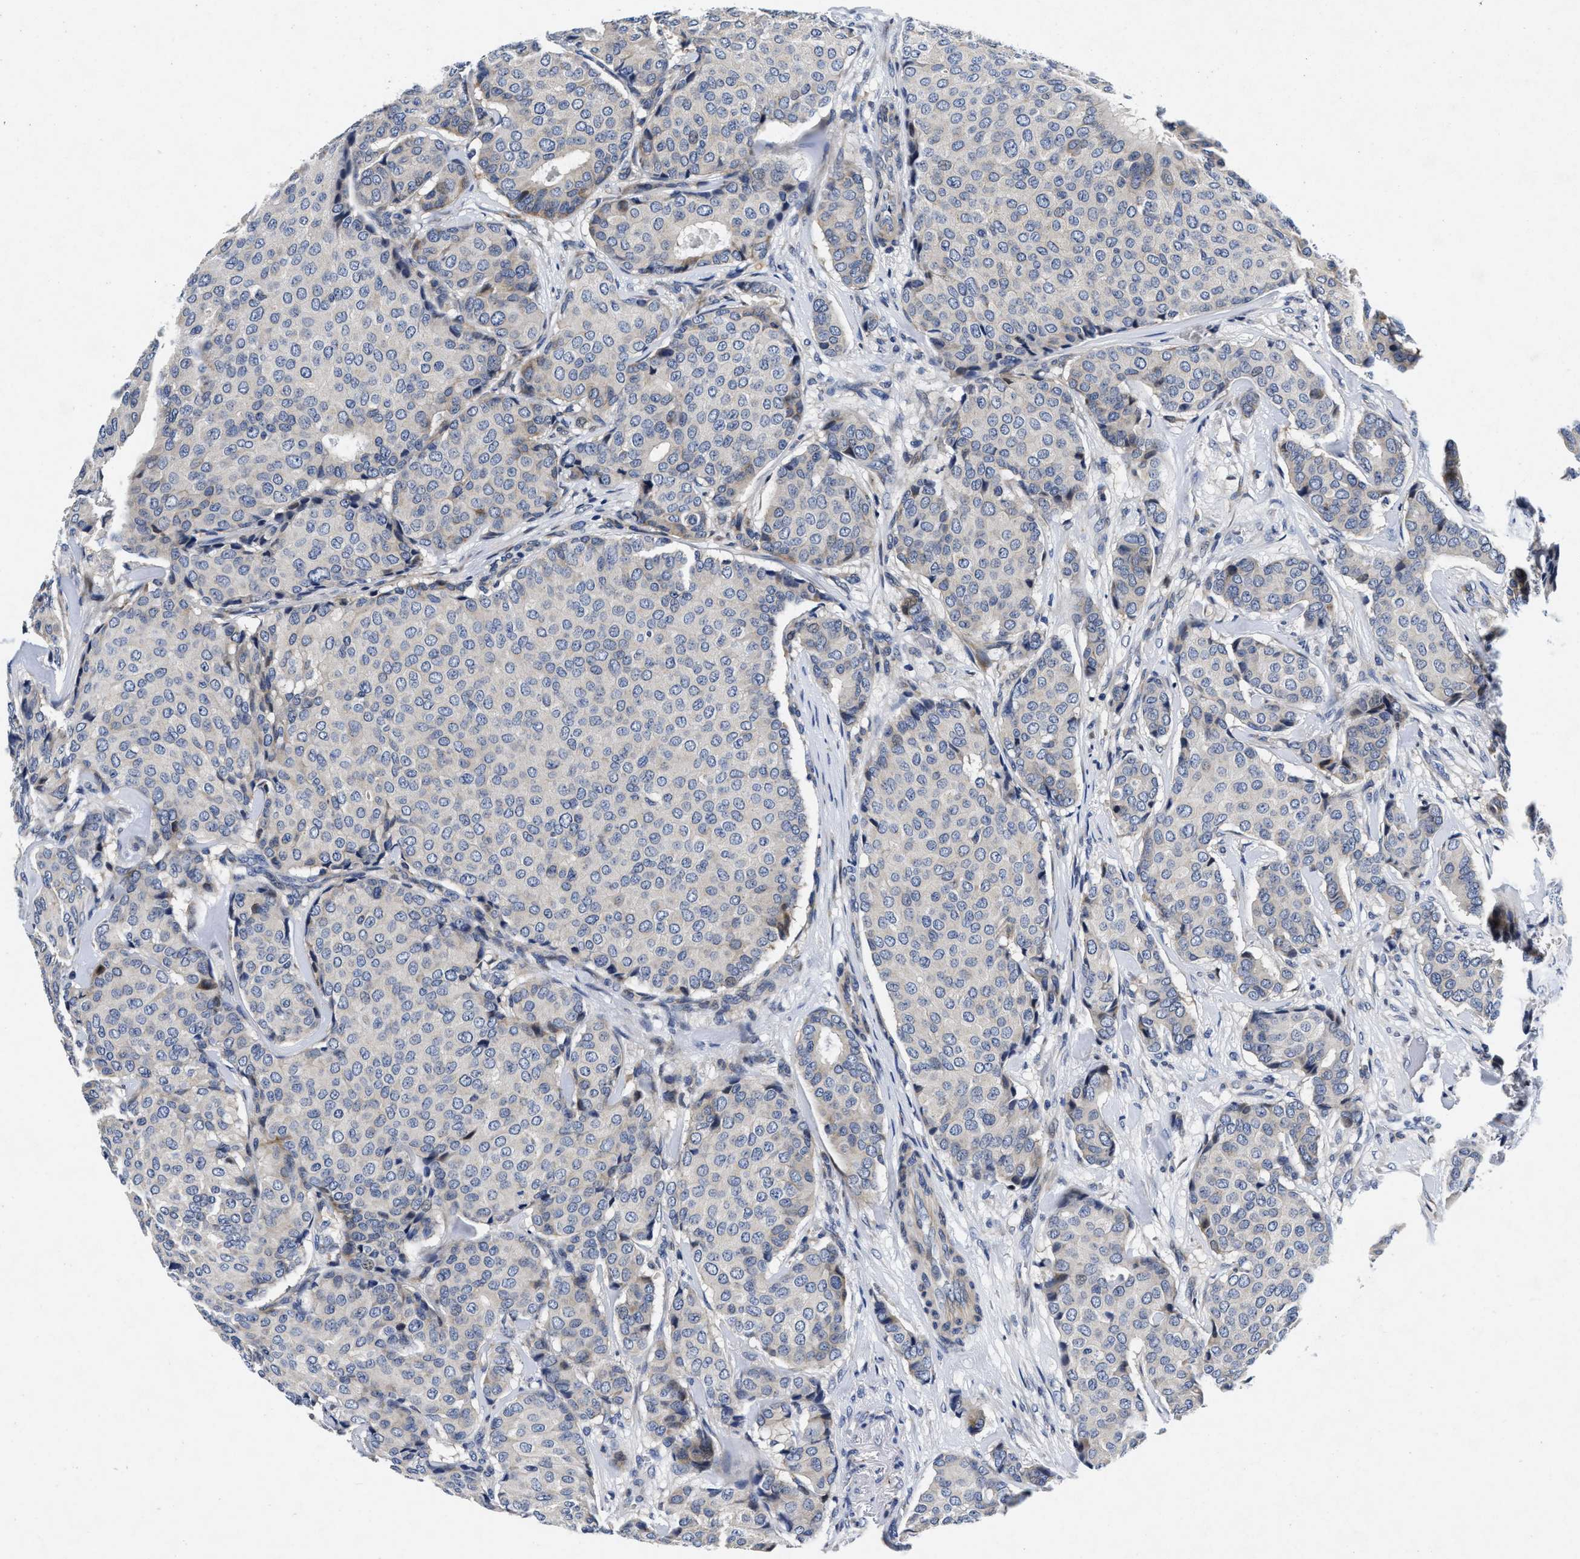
{"staining": {"intensity": "negative", "quantity": "none", "location": "none"}, "tissue": "breast cancer", "cell_type": "Tumor cells", "image_type": "cancer", "snomed": [{"axis": "morphology", "description": "Duct carcinoma"}, {"axis": "topography", "description": "Breast"}], "caption": "There is no significant expression in tumor cells of breast cancer.", "gene": "LAD1", "patient": {"sex": "female", "age": 75}}